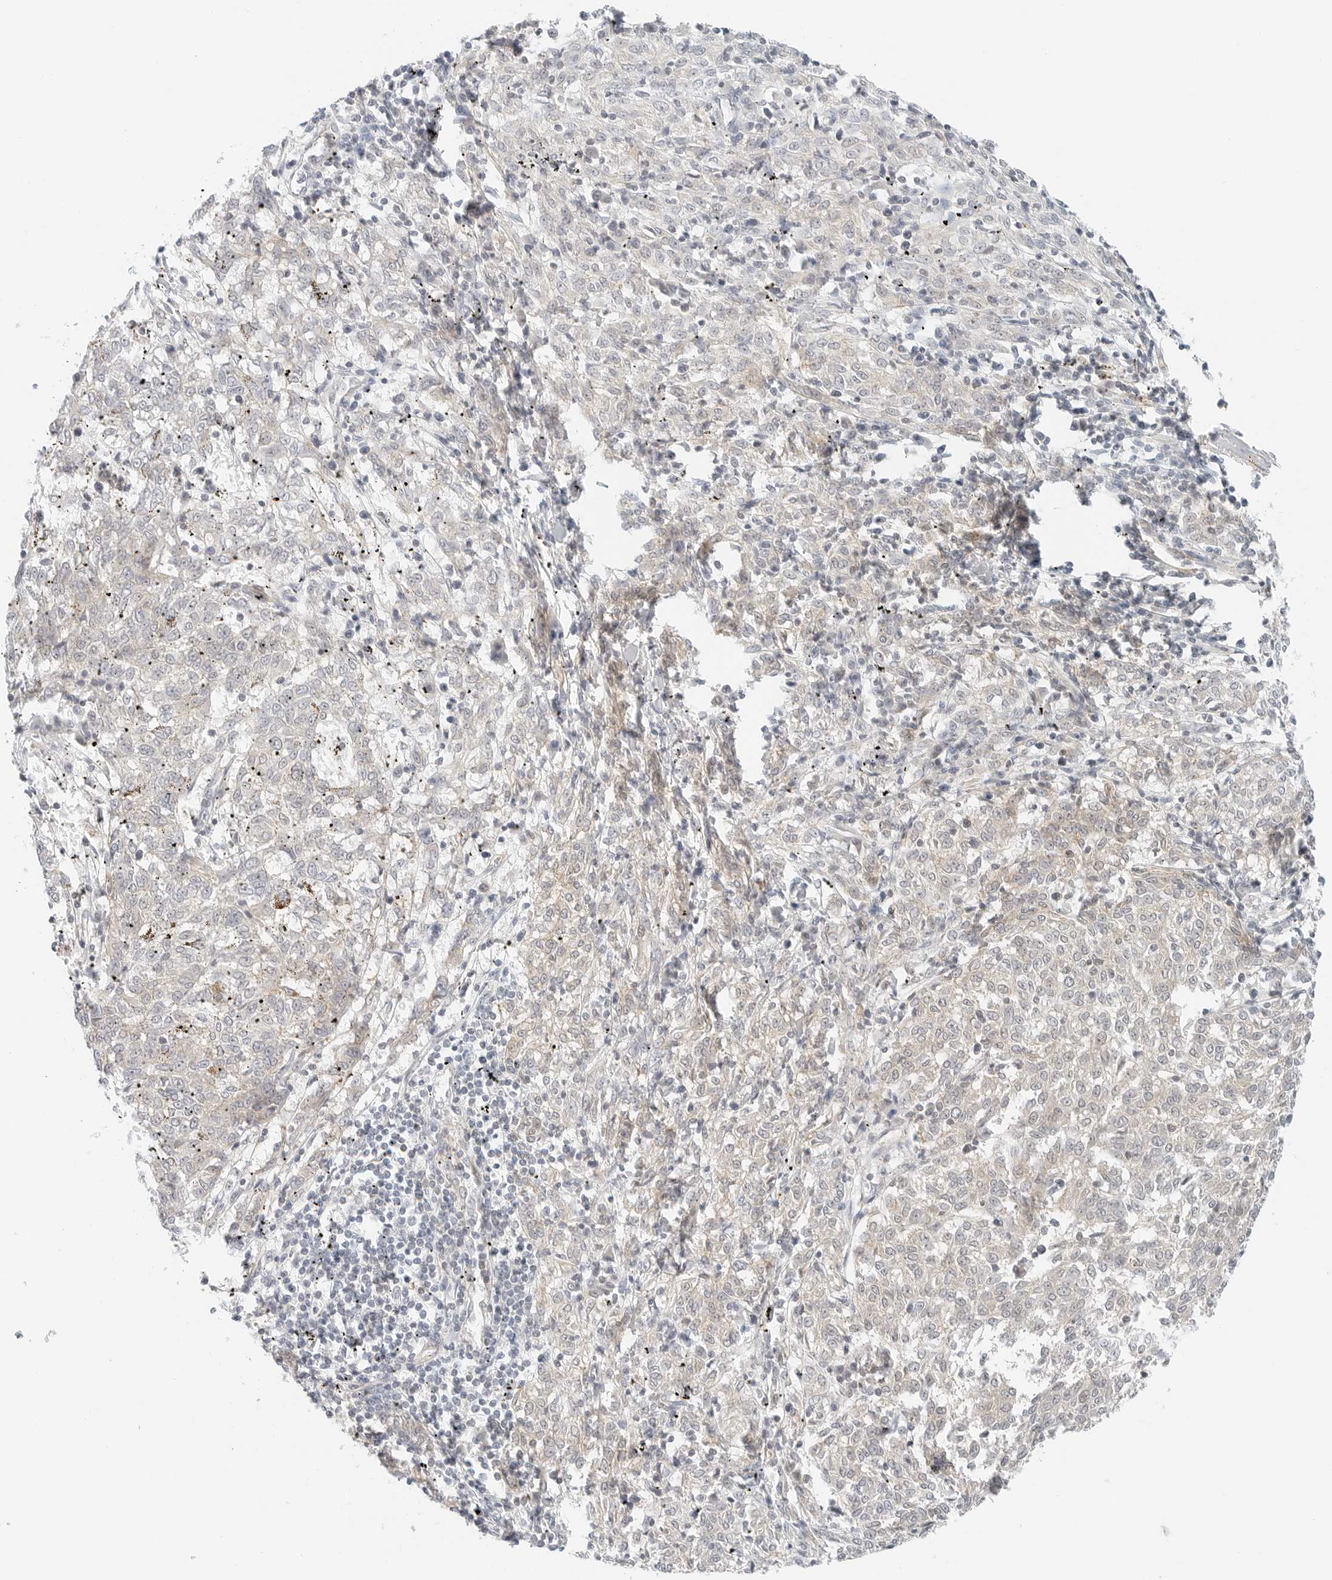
{"staining": {"intensity": "negative", "quantity": "none", "location": "none"}, "tissue": "melanoma", "cell_type": "Tumor cells", "image_type": "cancer", "snomed": [{"axis": "morphology", "description": "Malignant melanoma, NOS"}, {"axis": "topography", "description": "Skin"}], "caption": "A photomicrograph of human malignant melanoma is negative for staining in tumor cells.", "gene": "IQCC", "patient": {"sex": "female", "age": 72}}